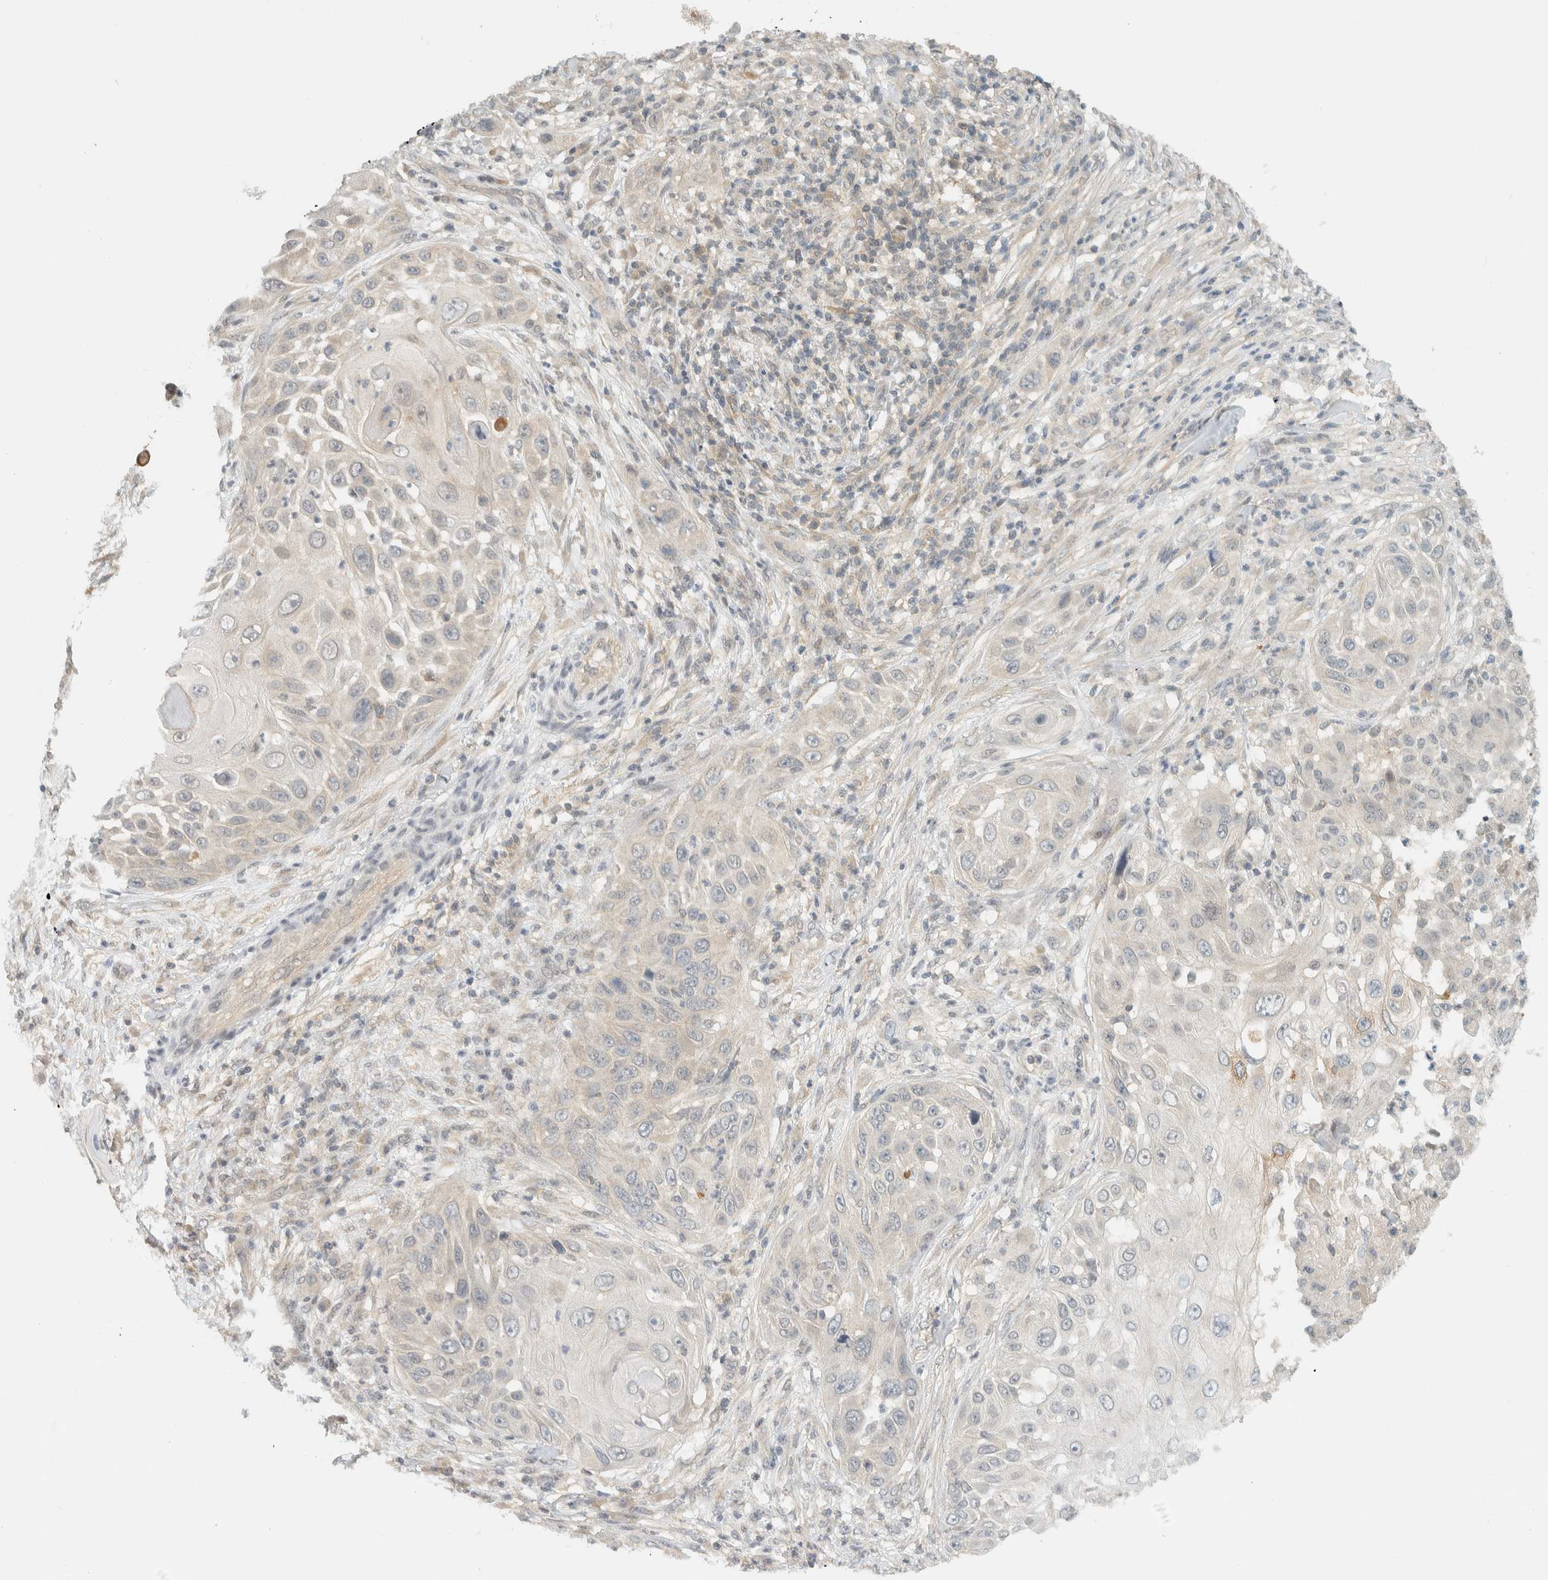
{"staining": {"intensity": "weak", "quantity": "<25%", "location": "cytoplasmic/membranous"}, "tissue": "skin cancer", "cell_type": "Tumor cells", "image_type": "cancer", "snomed": [{"axis": "morphology", "description": "Squamous cell carcinoma, NOS"}, {"axis": "topography", "description": "Skin"}], "caption": "The histopathology image demonstrates no staining of tumor cells in squamous cell carcinoma (skin). (Brightfield microscopy of DAB (3,3'-diaminobenzidine) immunohistochemistry (IHC) at high magnification).", "gene": "KIFAP3", "patient": {"sex": "female", "age": 44}}